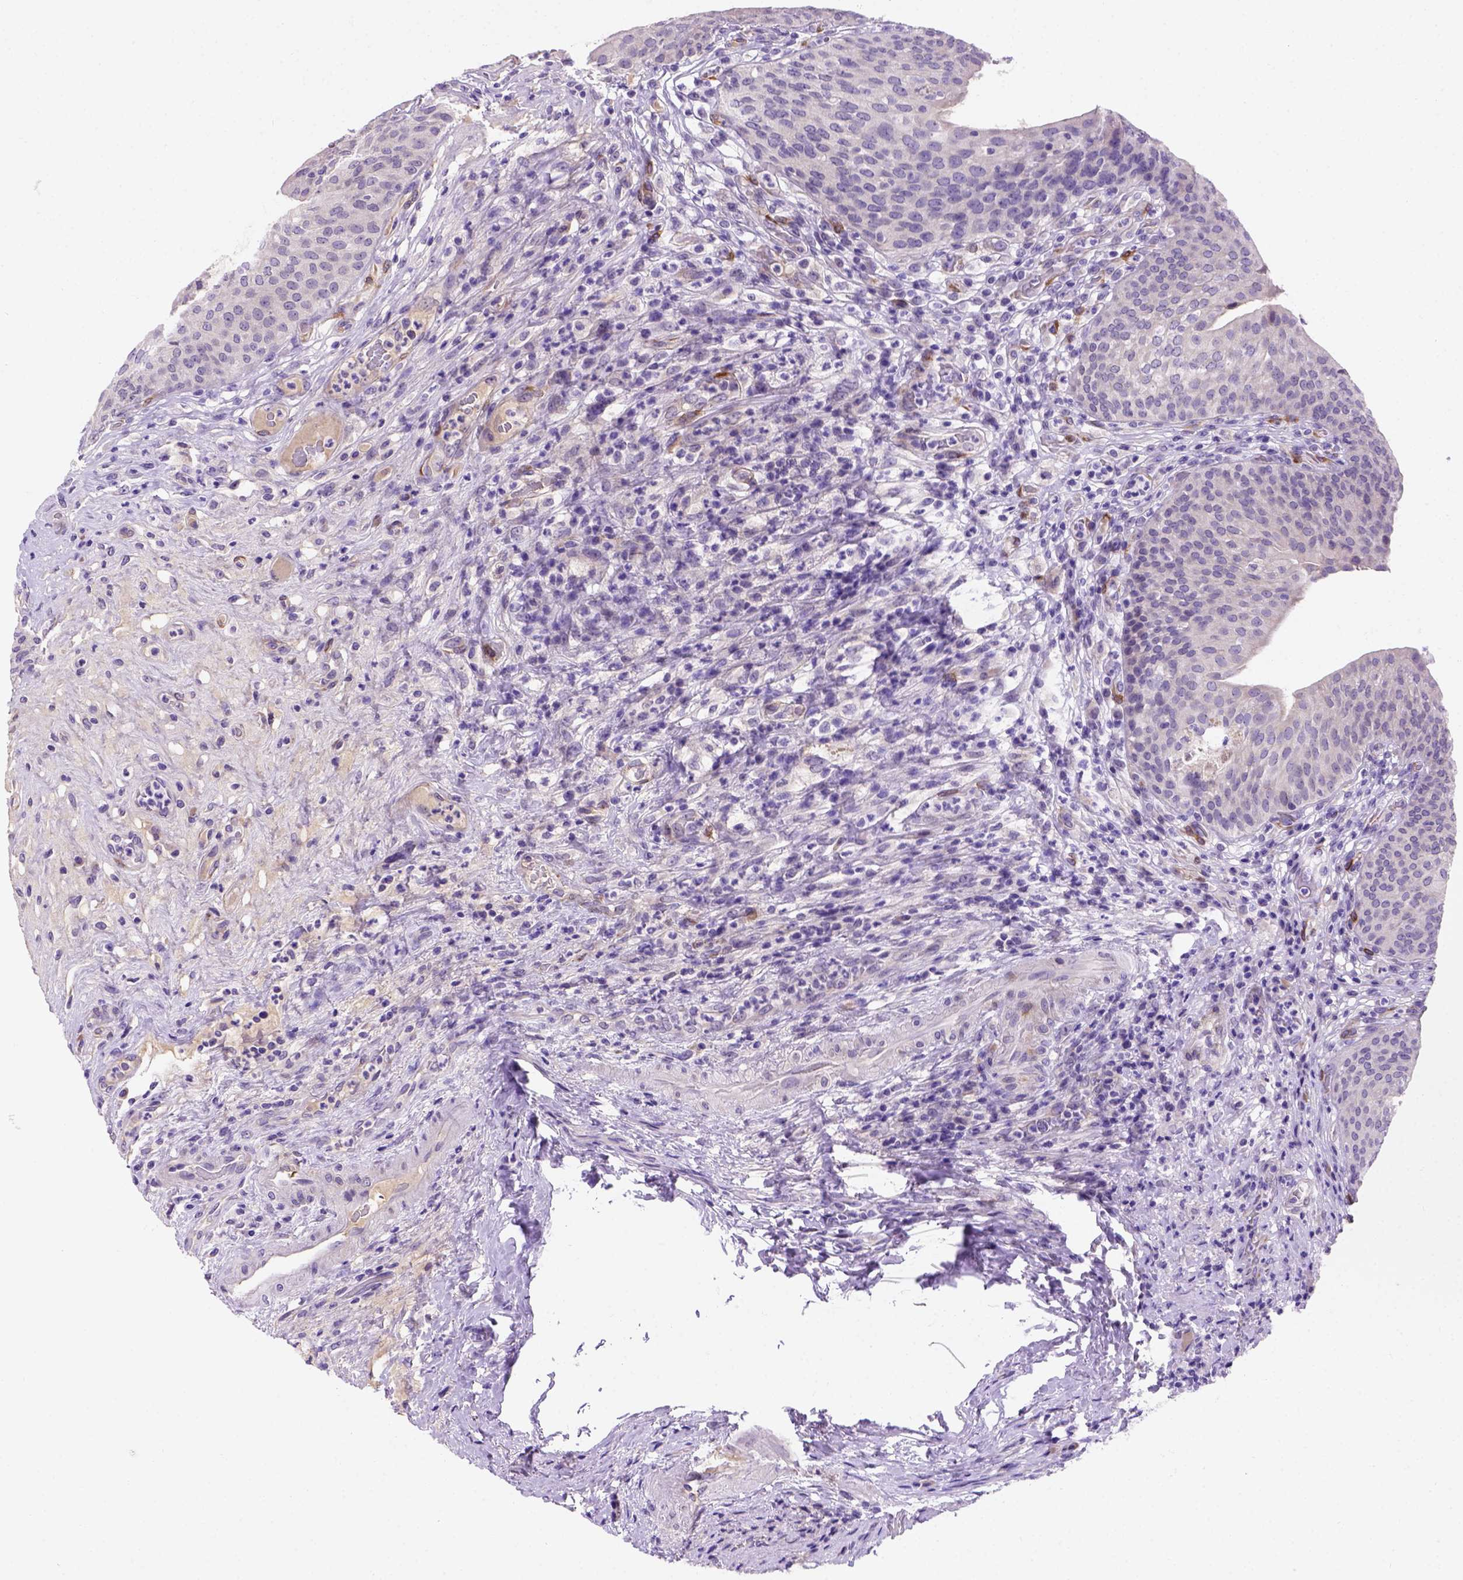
{"staining": {"intensity": "negative", "quantity": "none", "location": "none"}, "tissue": "urinary bladder", "cell_type": "Urothelial cells", "image_type": "normal", "snomed": [{"axis": "morphology", "description": "Normal tissue, NOS"}, {"axis": "topography", "description": "Urinary bladder"}, {"axis": "topography", "description": "Peripheral nerve tissue"}], "caption": "Urothelial cells are negative for brown protein staining in unremarkable urinary bladder. (DAB IHC, high magnification).", "gene": "FAM81B", "patient": {"sex": "male", "age": 66}}